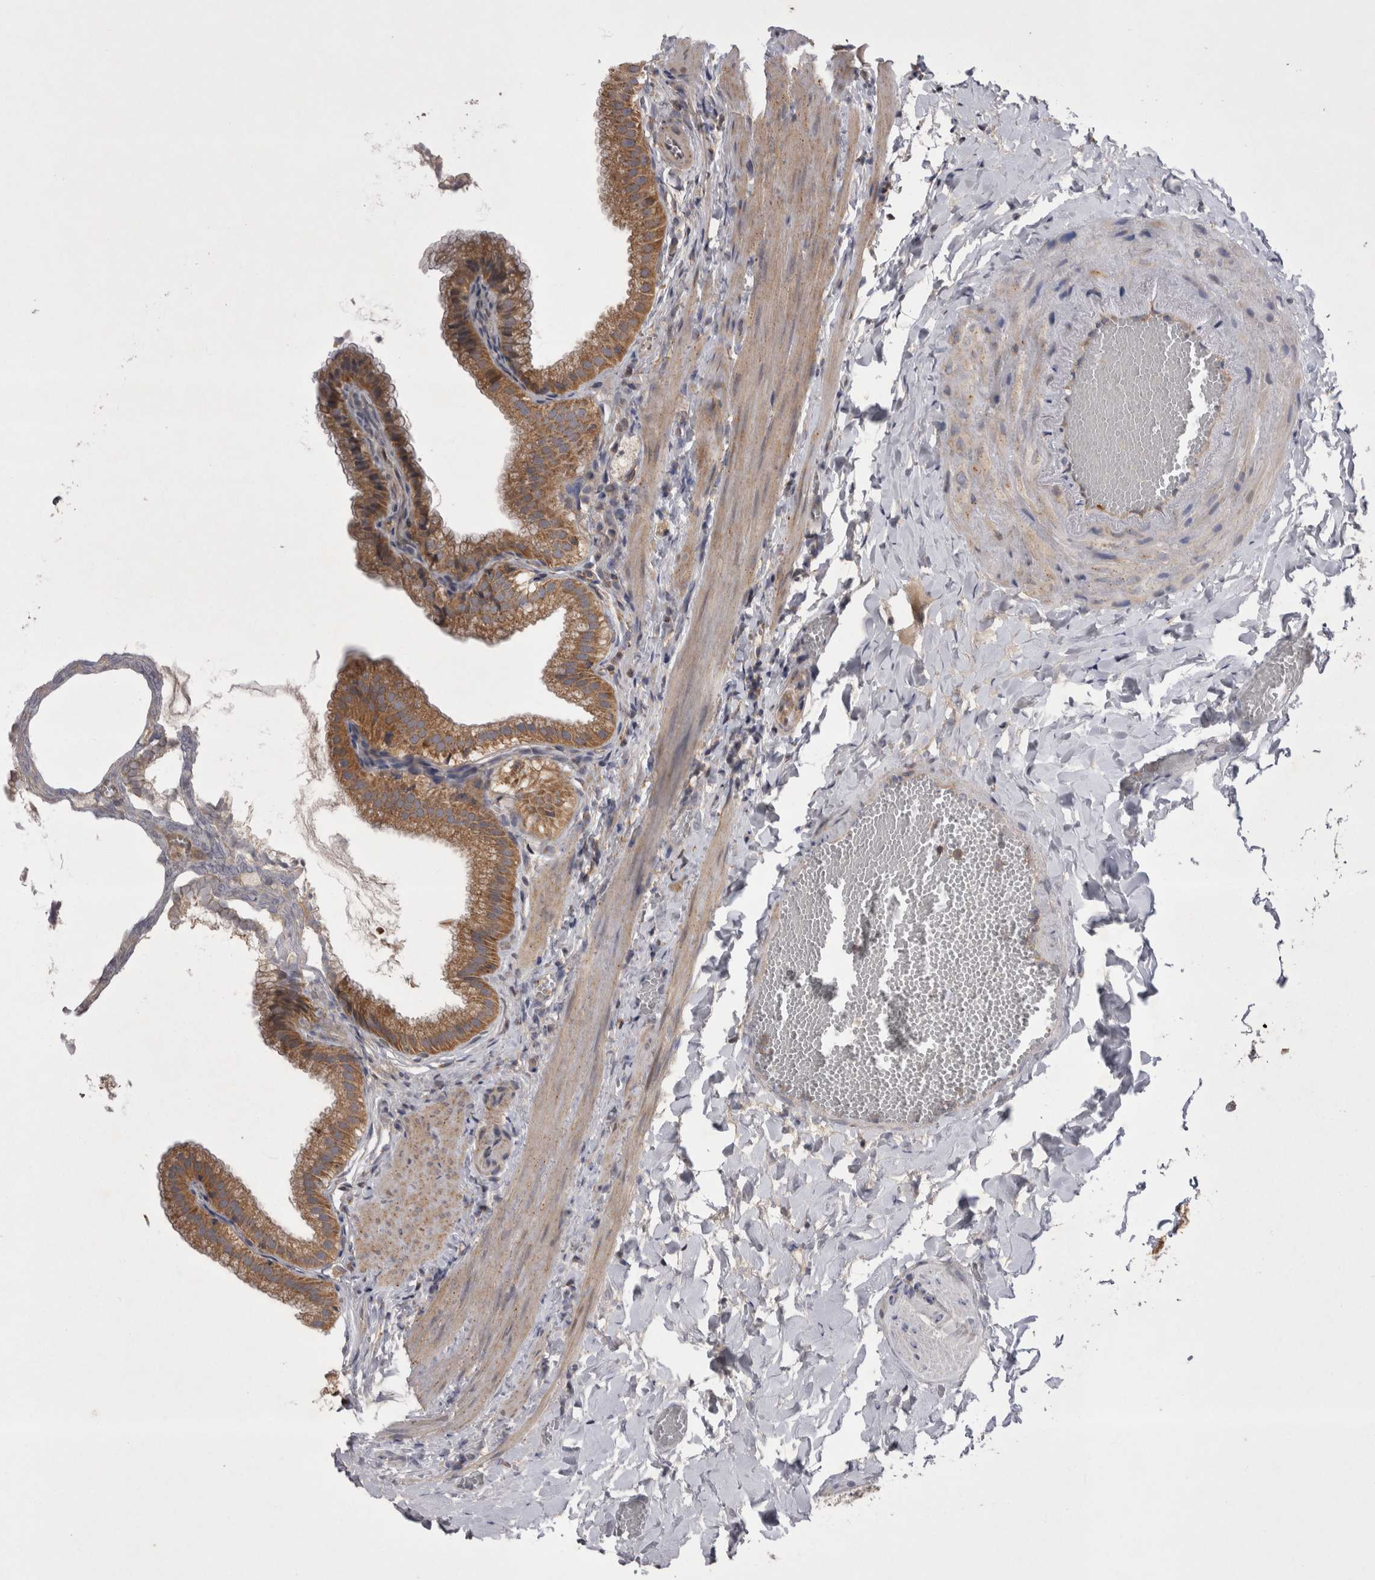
{"staining": {"intensity": "moderate", "quantity": ">75%", "location": "cytoplasmic/membranous"}, "tissue": "gallbladder", "cell_type": "Glandular cells", "image_type": "normal", "snomed": [{"axis": "morphology", "description": "Normal tissue, NOS"}, {"axis": "topography", "description": "Gallbladder"}], "caption": "Gallbladder stained with DAB immunohistochemistry reveals medium levels of moderate cytoplasmic/membranous expression in approximately >75% of glandular cells. (DAB IHC, brown staining for protein, blue staining for nuclei).", "gene": "TSPOAP1", "patient": {"sex": "male", "age": 38}}